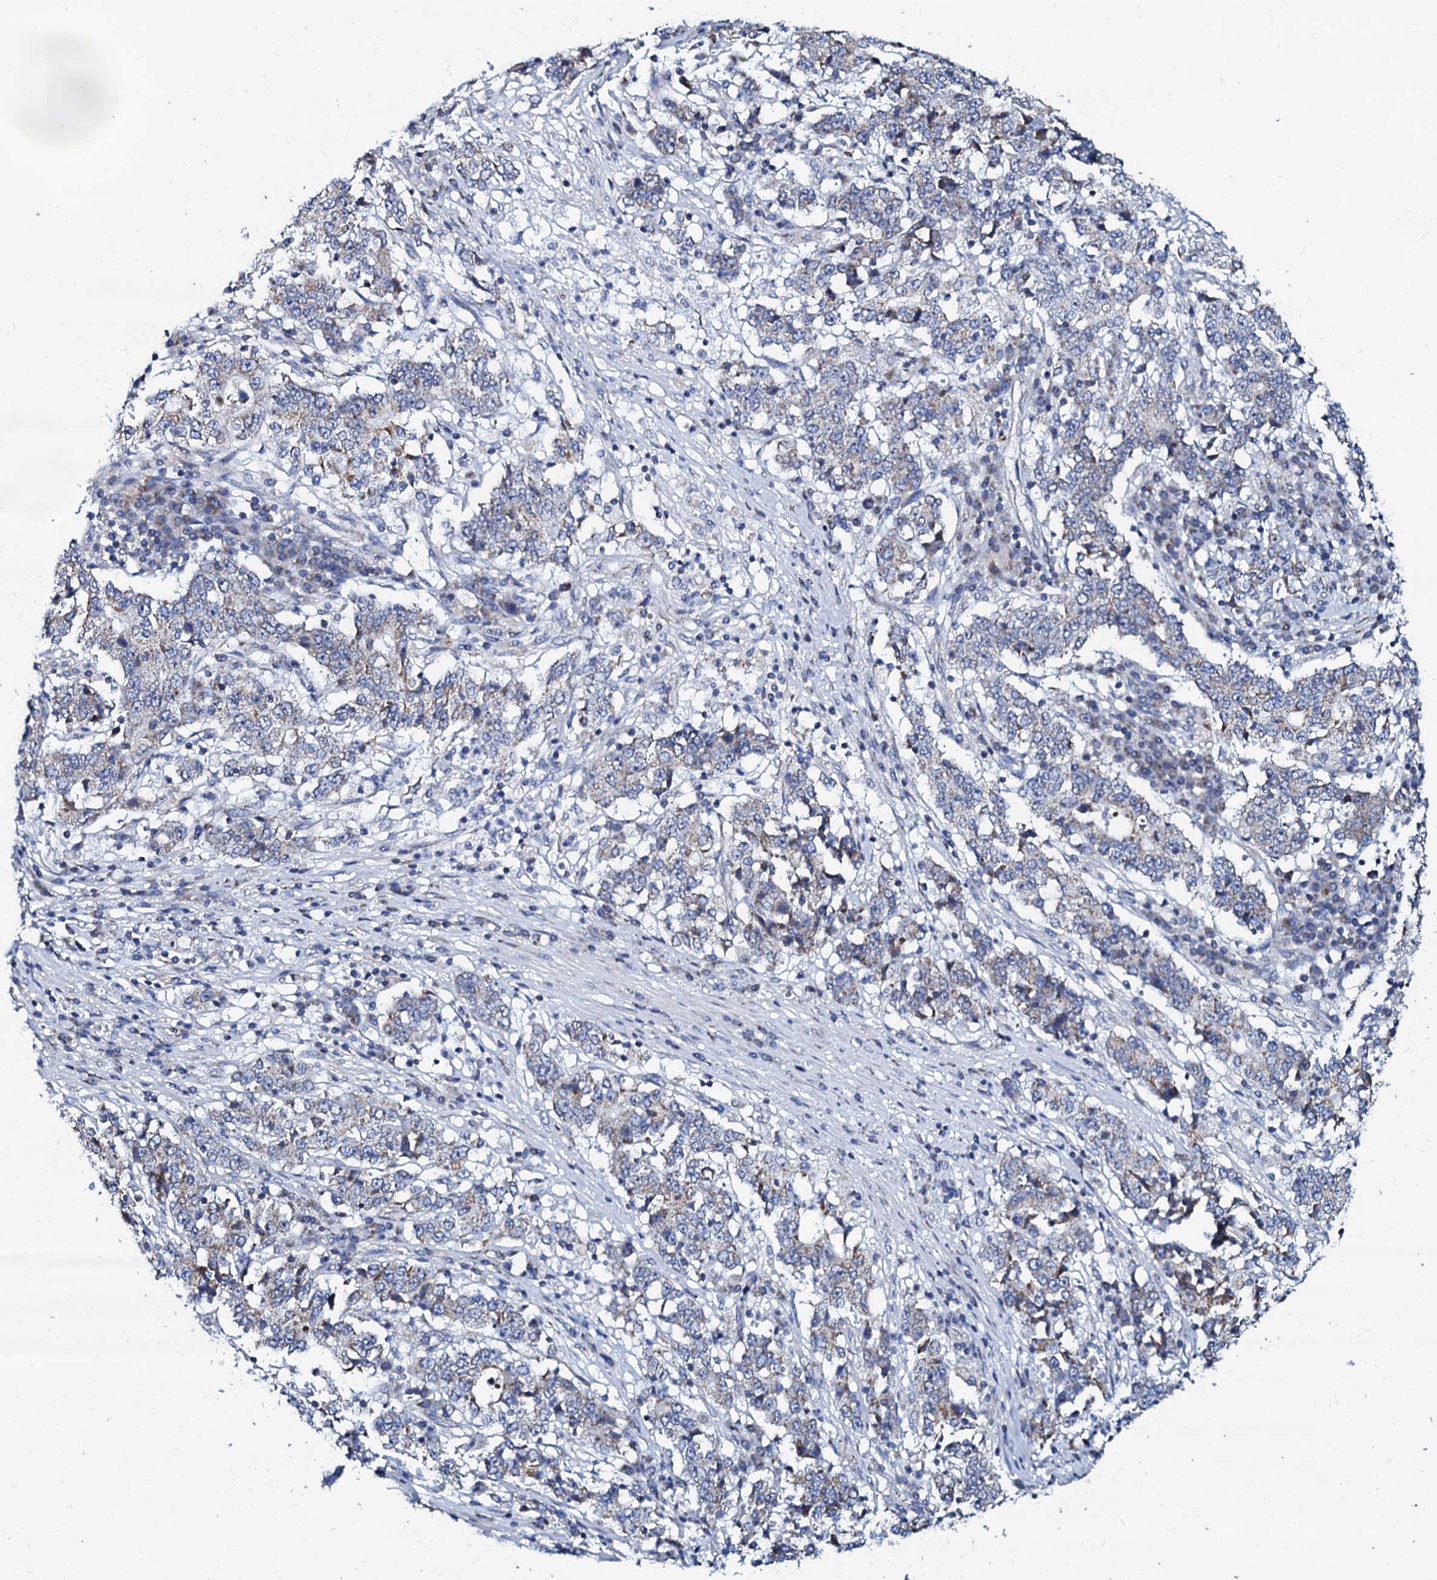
{"staining": {"intensity": "weak", "quantity": "<25%", "location": "cytoplasmic/membranous"}, "tissue": "stomach cancer", "cell_type": "Tumor cells", "image_type": "cancer", "snomed": [{"axis": "morphology", "description": "Adenocarcinoma, NOS"}, {"axis": "topography", "description": "Stomach"}], "caption": "The image displays no staining of tumor cells in stomach cancer (adenocarcinoma).", "gene": "SLC37A4", "patient": {"sex": "male", "age": 59}}